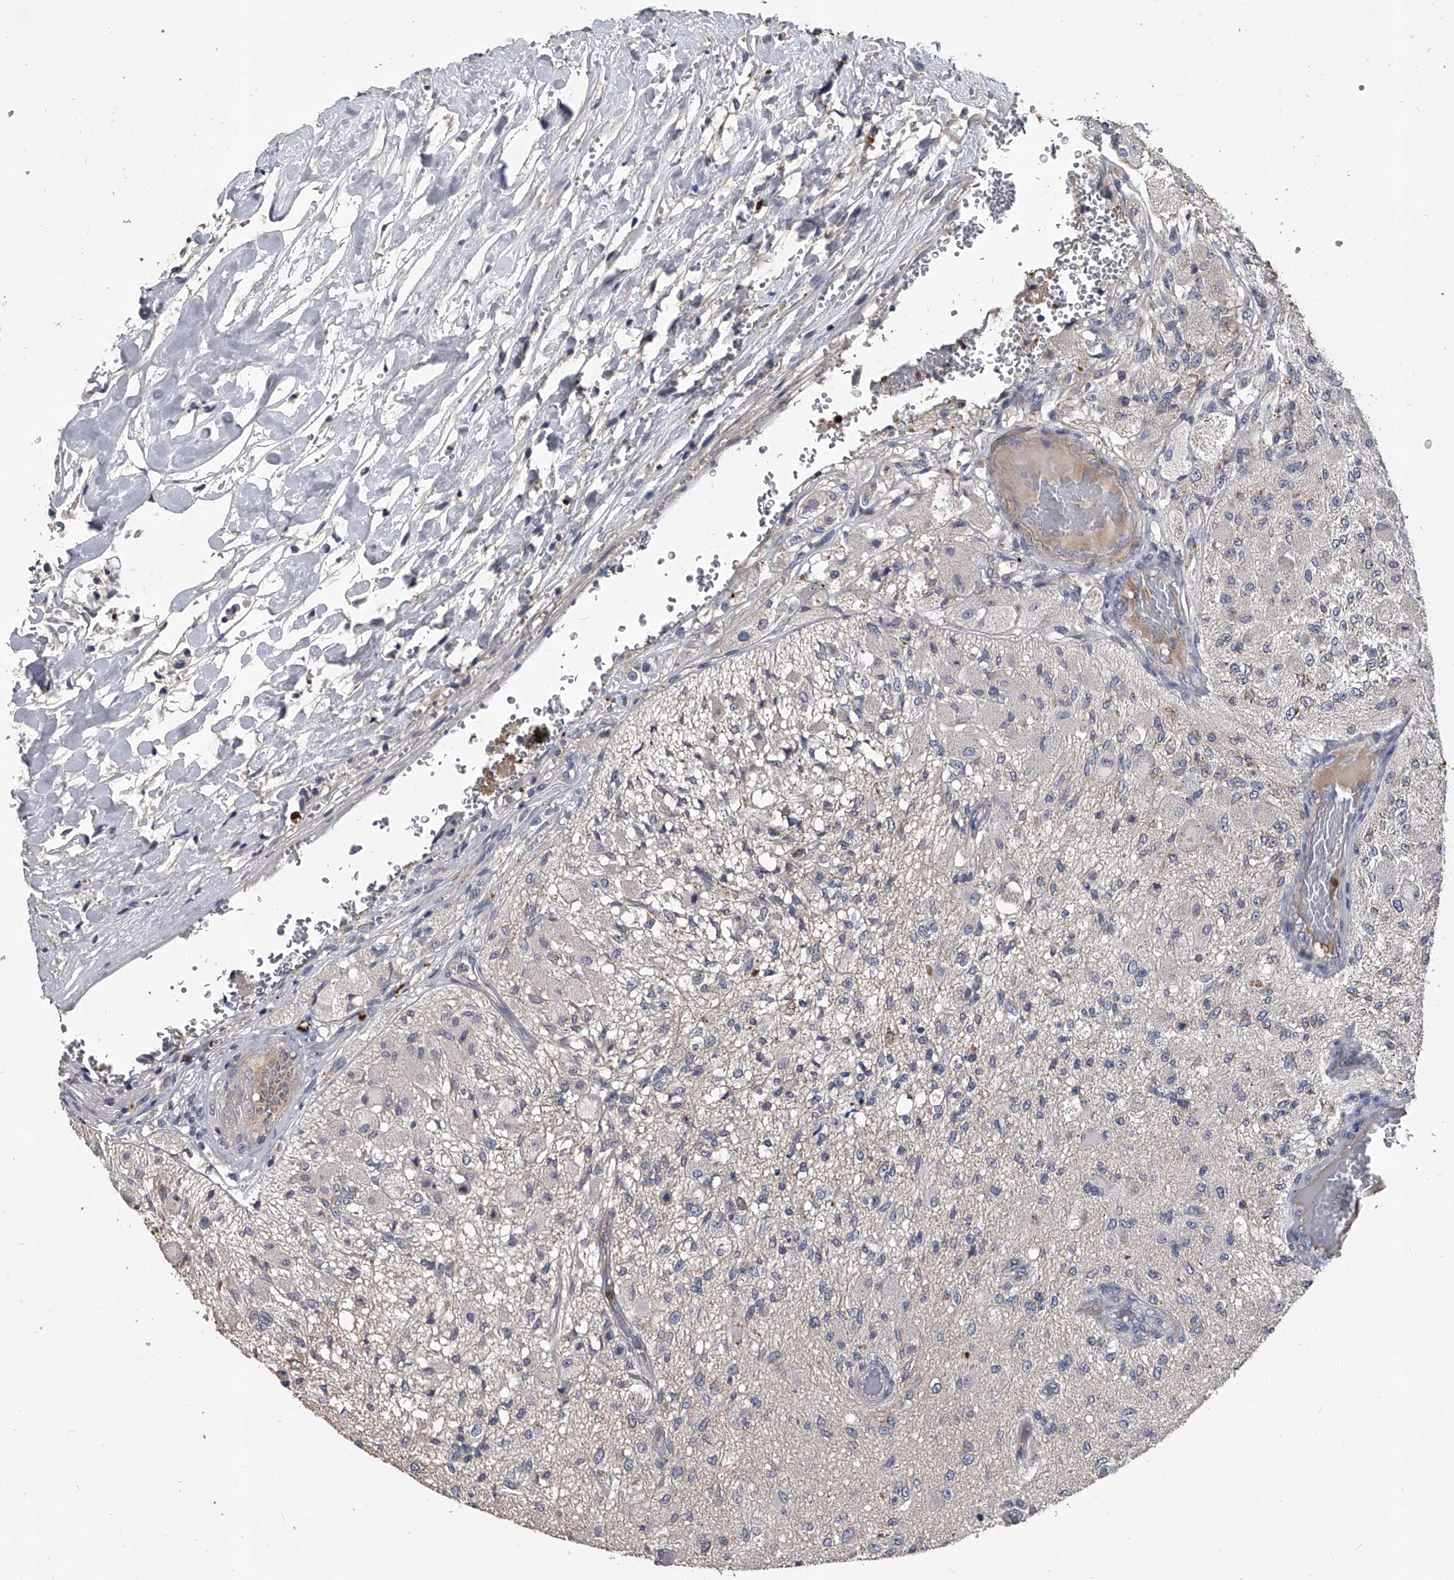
{"staining": {"intensity": "negative", "quantity": "none", "location": "none"}, "tissue": "glioma", "cell_type": "Tumor cells", "image_type": "cancer", "snomed": [{"axis": "morphology", "description": "Normal tissue, NOS"}, {"axis": "morphology", "description": "Glioma, malignant, High grade"}, {"axis": "topography", "description": "Cerebral cortex"}], "caption": "Glioma was stained to show a protein in brown. There is no significant positivity in tumor cells.", "gene": "NRP1", "patient": {"sex": "male", "age": 77}}